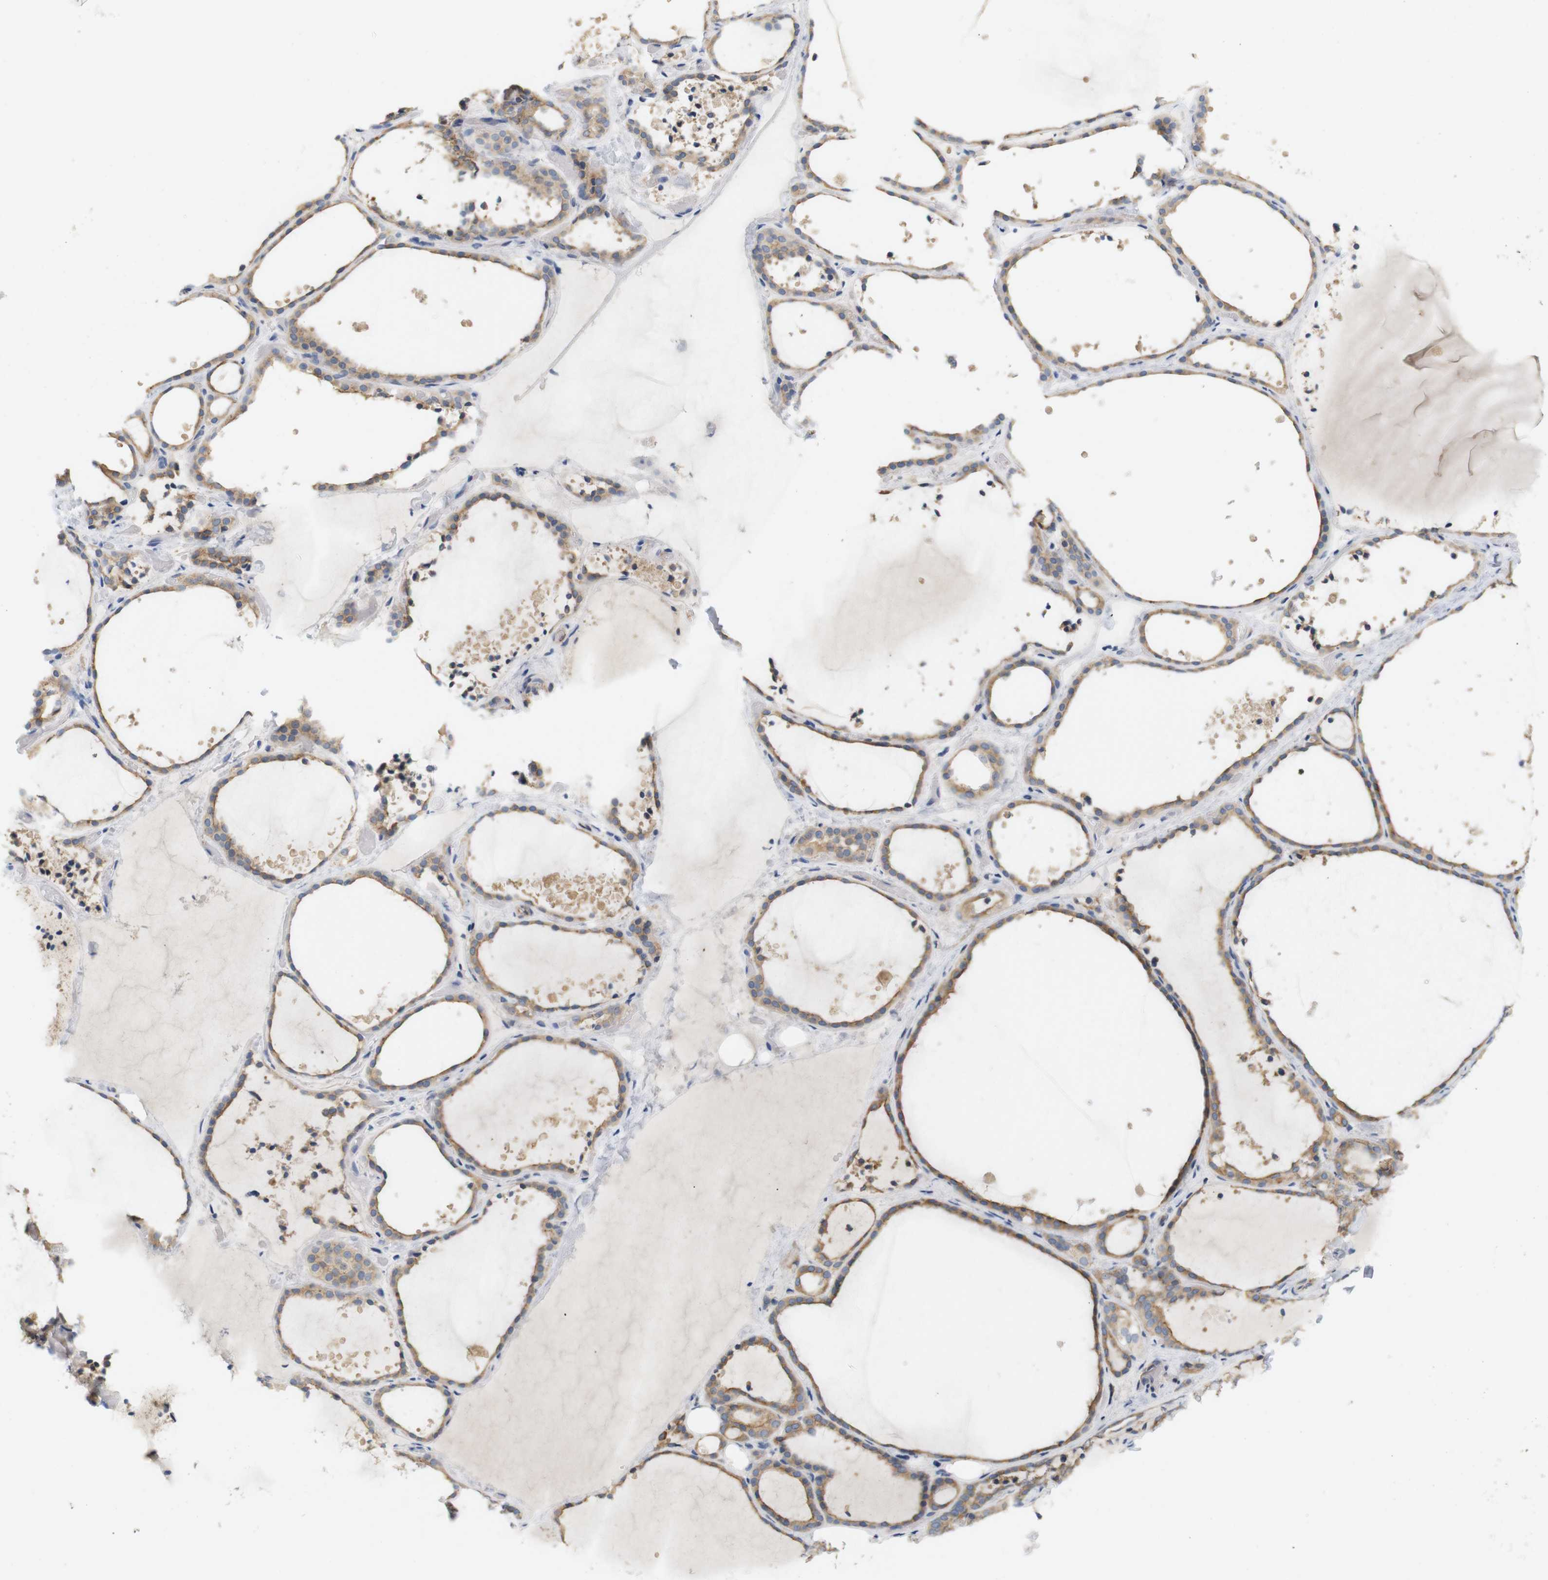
{"staining": {"intensity": "moderate", "quantity": ">75%", "location": "cytoplasmic/membranous"}, "tissue": "thyroid gland", "cell_type": "Glandular cells", "image_type": "normal", "snomed": [{"axis": "morphology", "description": "Normal tissue, NOS"}, {"axis": "topography", "description": "Thyroid gland"}], "caption": "Immunohistochemical staining of normal thyroid gland shows >75% levels of moderate cytoplasmic/membranous protein staining in approximately >75% of glandular cells.", "gene": "ITPR1", "patient": {"sex": "female", "age": 44}}